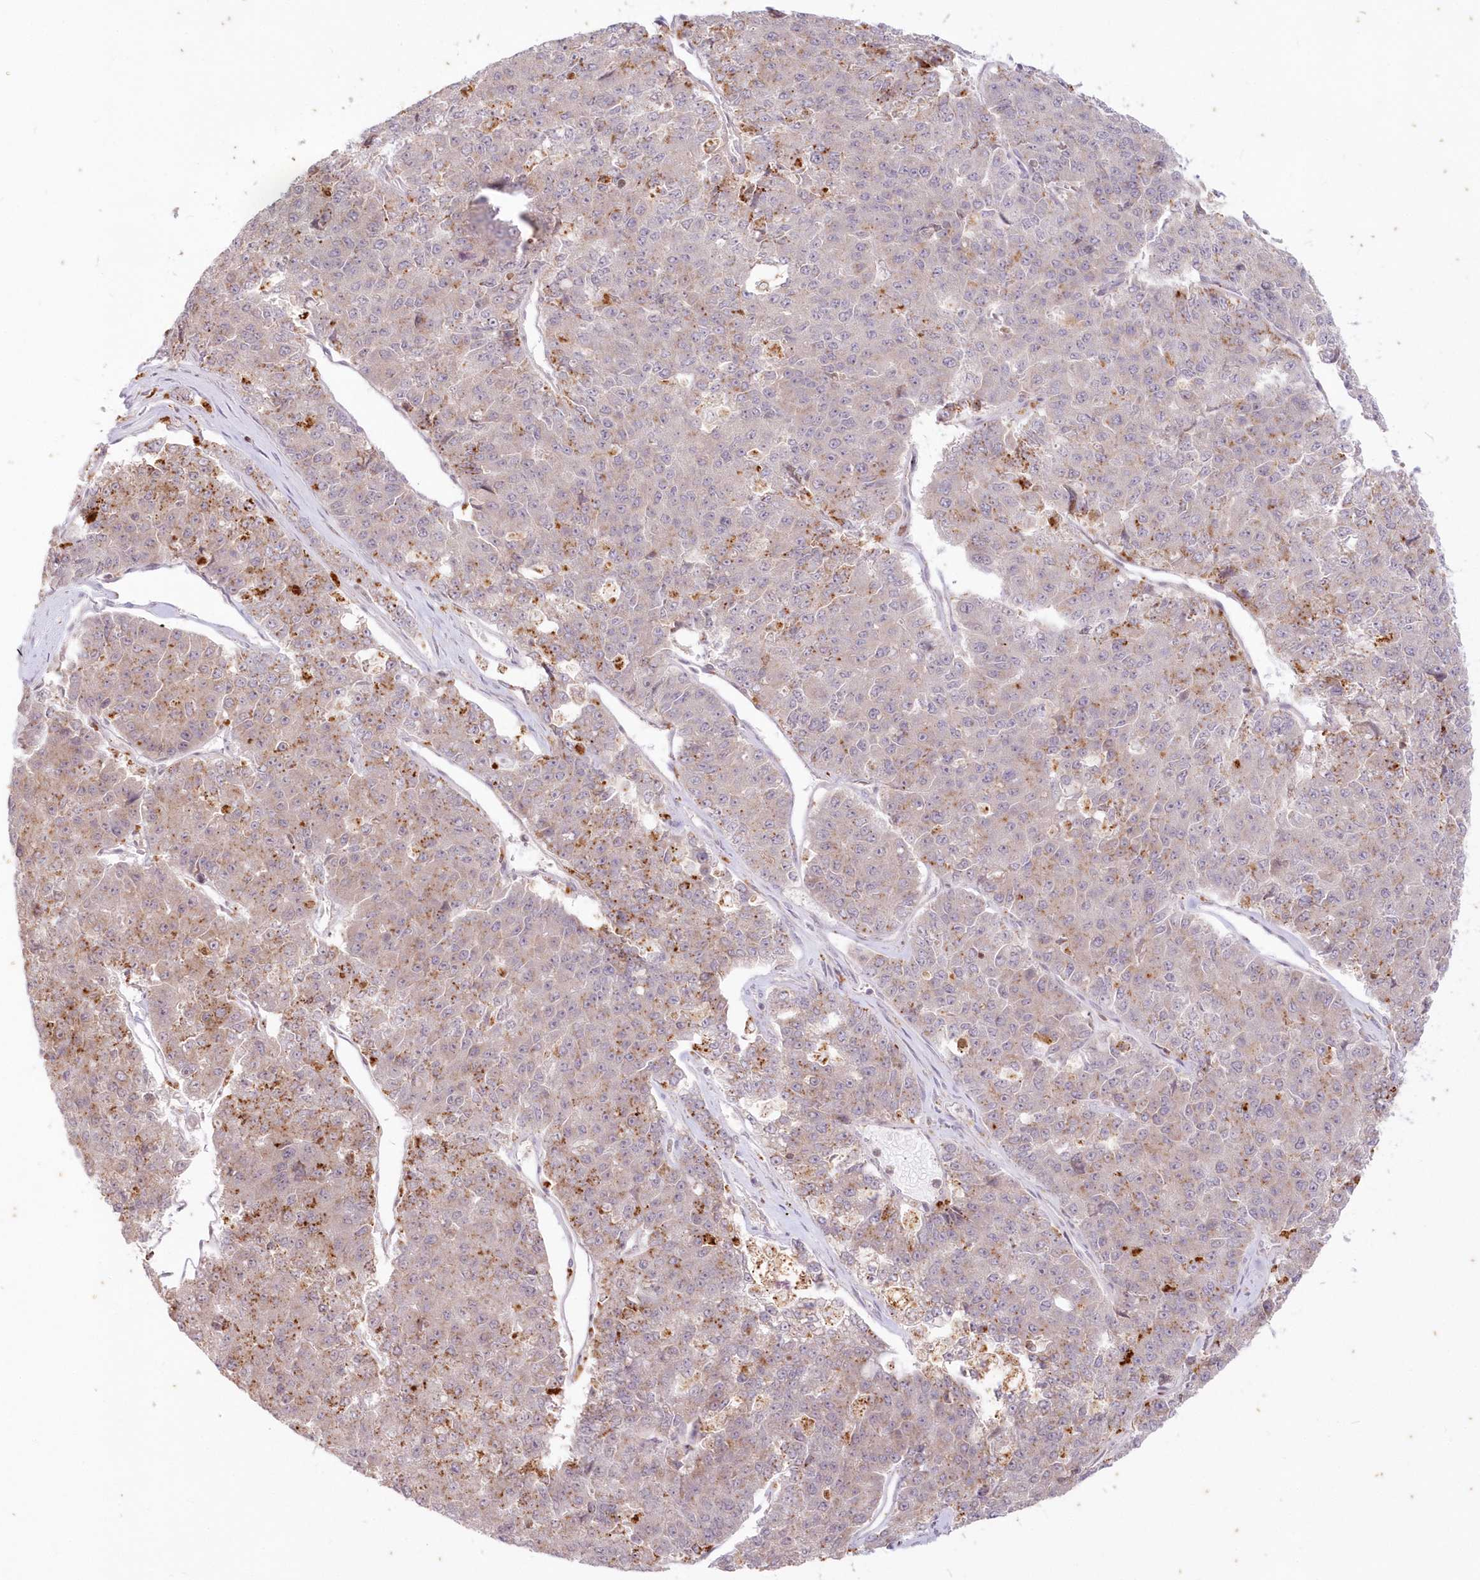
{"staining": {"intensity": "moderate", "quantity": "25%-75%", "location": "cytoplasmic/membranous"}, "tissue": "pancreatic cancer", "cell_type": "Tumor cells", "image_type": "cancer", "snomed": [{"axis": "morphology", "description": "Adenocarcinoma, NOS"}, {"axis": "topography", "description": "Pancreas"}], "caption": "Moderate cytoplasmic/membranous positivity for a protein is present in approximately 25%-75% of tumor cells of pancreatic adenocarcinoma using immunohistochemistry (IHC).", "gene": "MTMR3", "patient": {"sex": "male", "age": 50}}